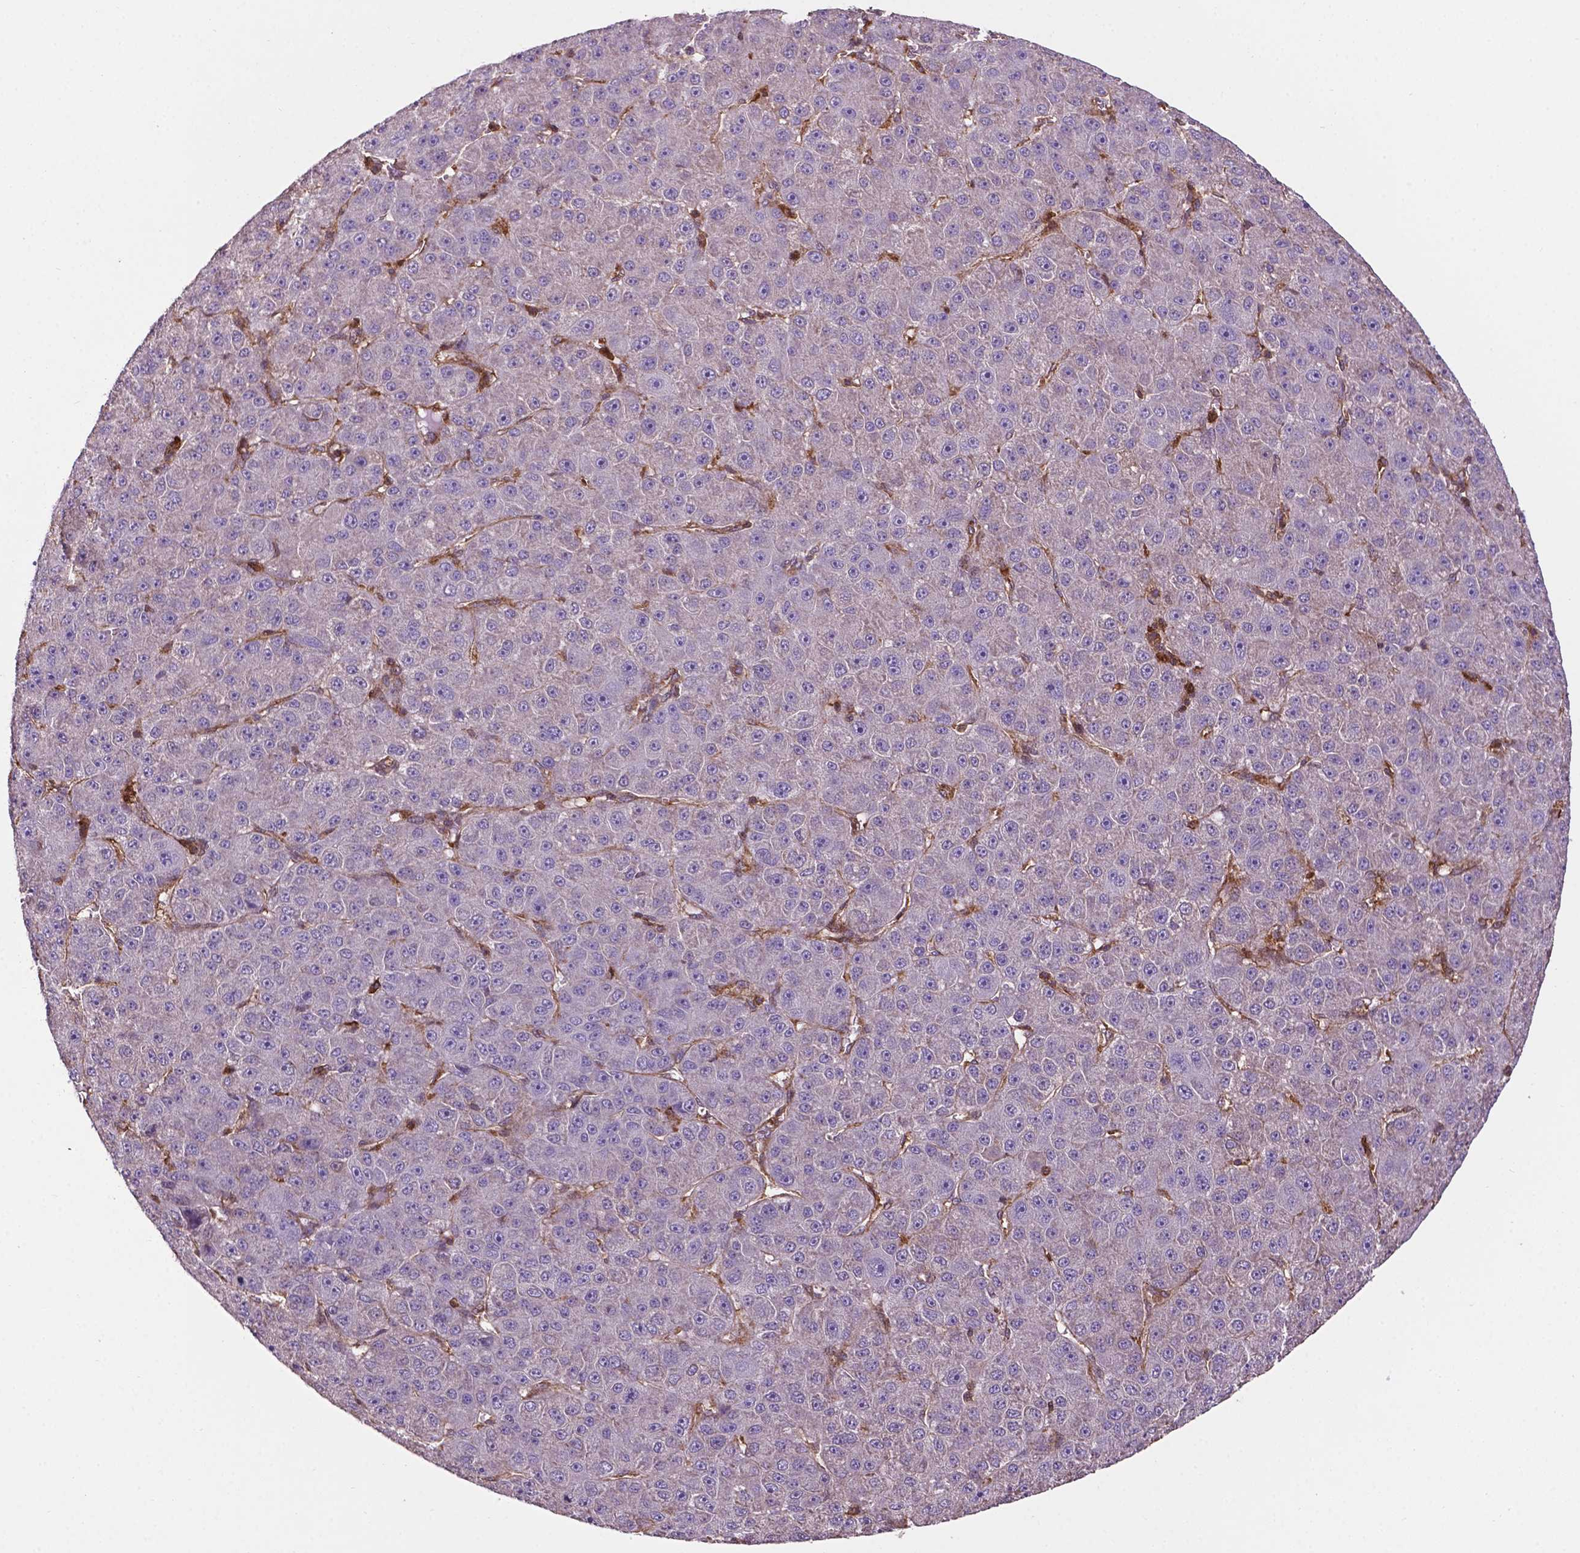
{"staining": {"intensity": "negative", "quantity": "none", "location": "none"}, "tissue": "liver cancer", "cell_type": "Tumor cells", "image_type": "cancer", "snomed": [{"axis": "morphology", "description": "Carcinoma, Hepatocellular, NOS"}, {"axis": "topography", "description": "Liver"}], "caption": "This is a micrograph of IHC staining of liver cancer (hepatocellular carcinoma), which shows no expression in tumor cells.", "gene": "SMAD3", "patient": {"sex": "male", "age": 67}}